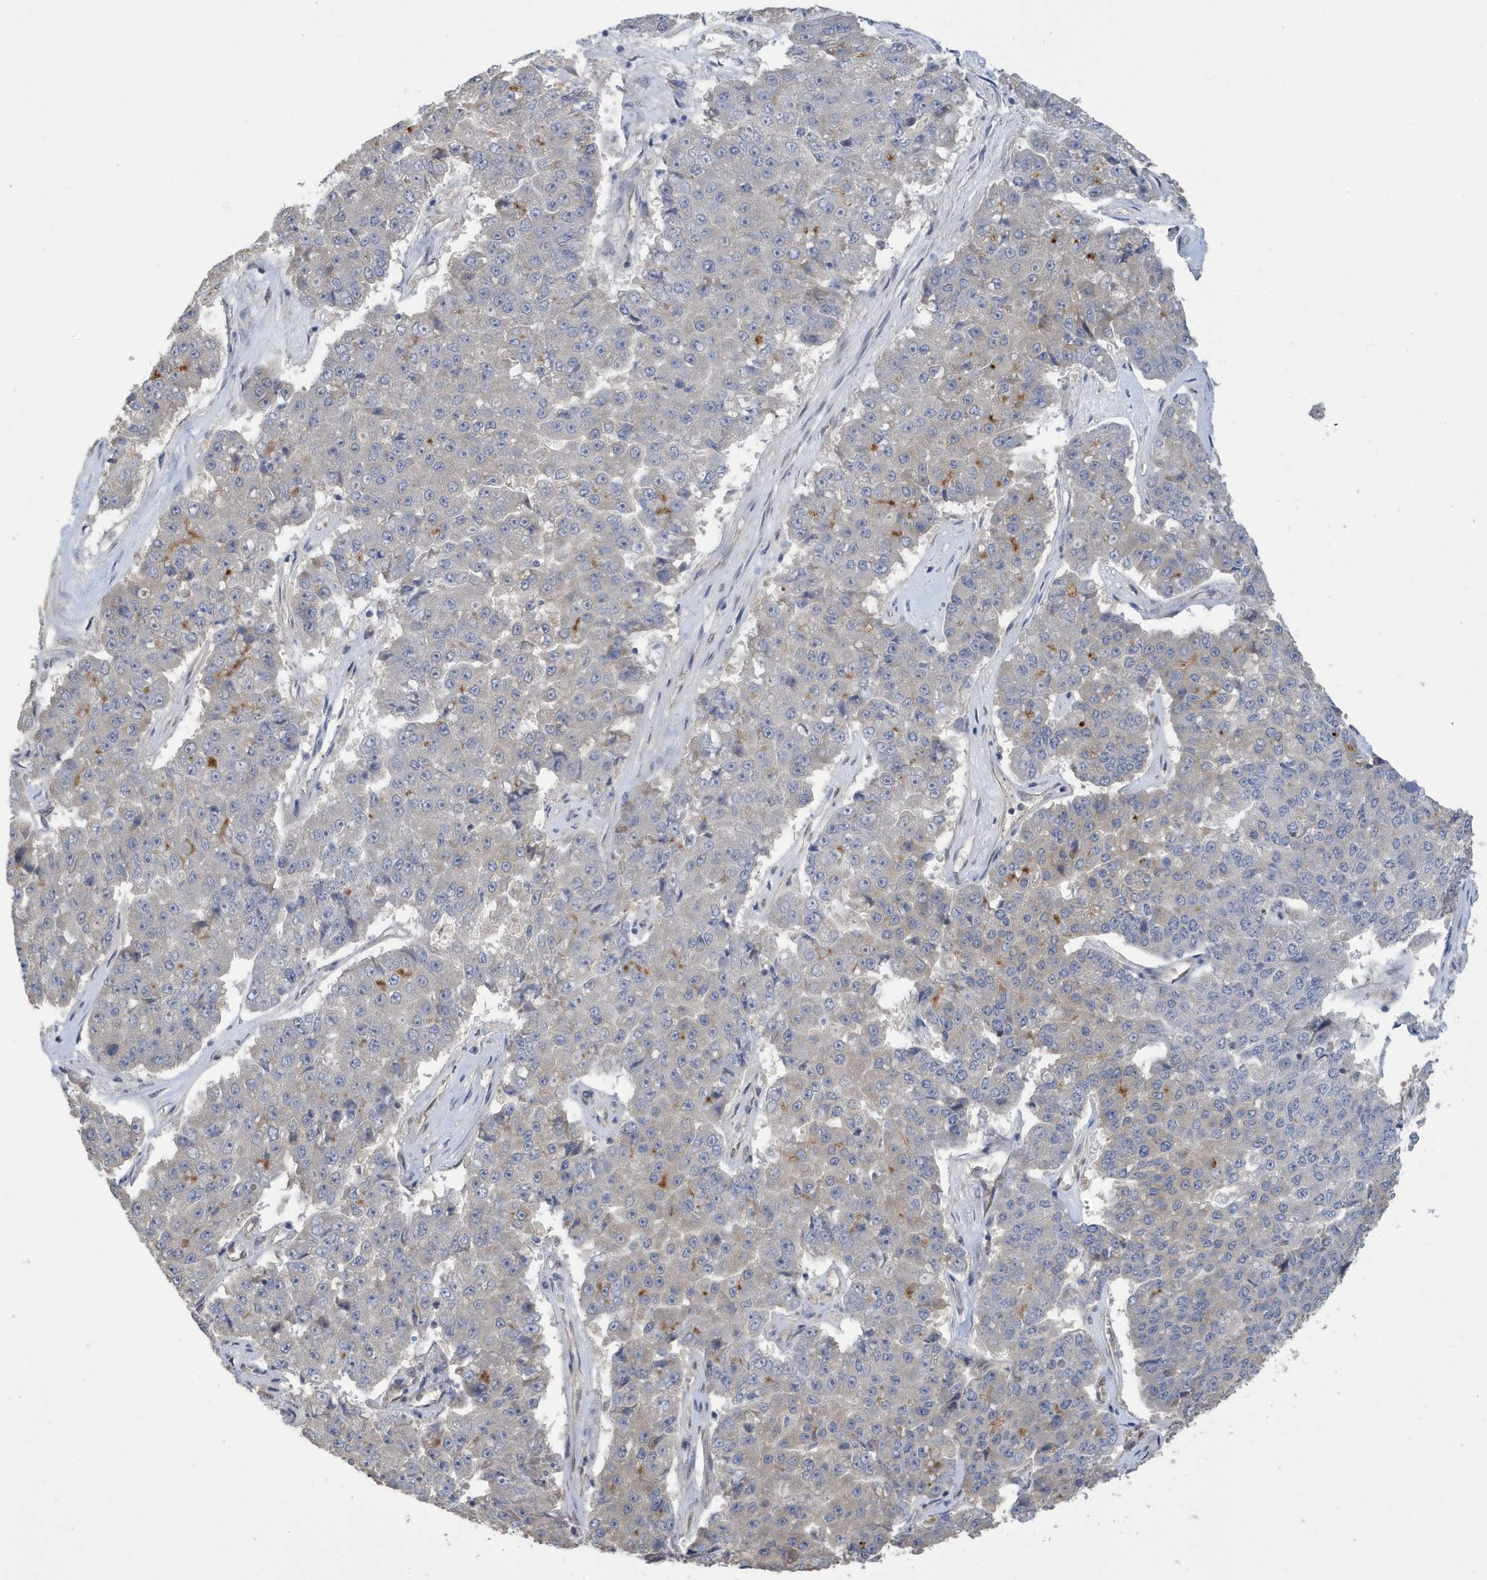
{"staining": {"intensity": "negative", "quantity": "none", "location": "none"}, "tissue": "pancreatic cancer", "cell_type": "Tumor cells", "image_type": "cancer", "snomed": [{"axis": "morphology", "description": "Adenocarcinoma, NOS"}, {"axis": "topography", "description": "Pancreas"}], "caption": "IHC of human adenocarcinoma (pancreatic) demonstrates no positivity in tumor cells.", "gene": "NCOA7", "patient": {"sex": "male", "age": 50}}